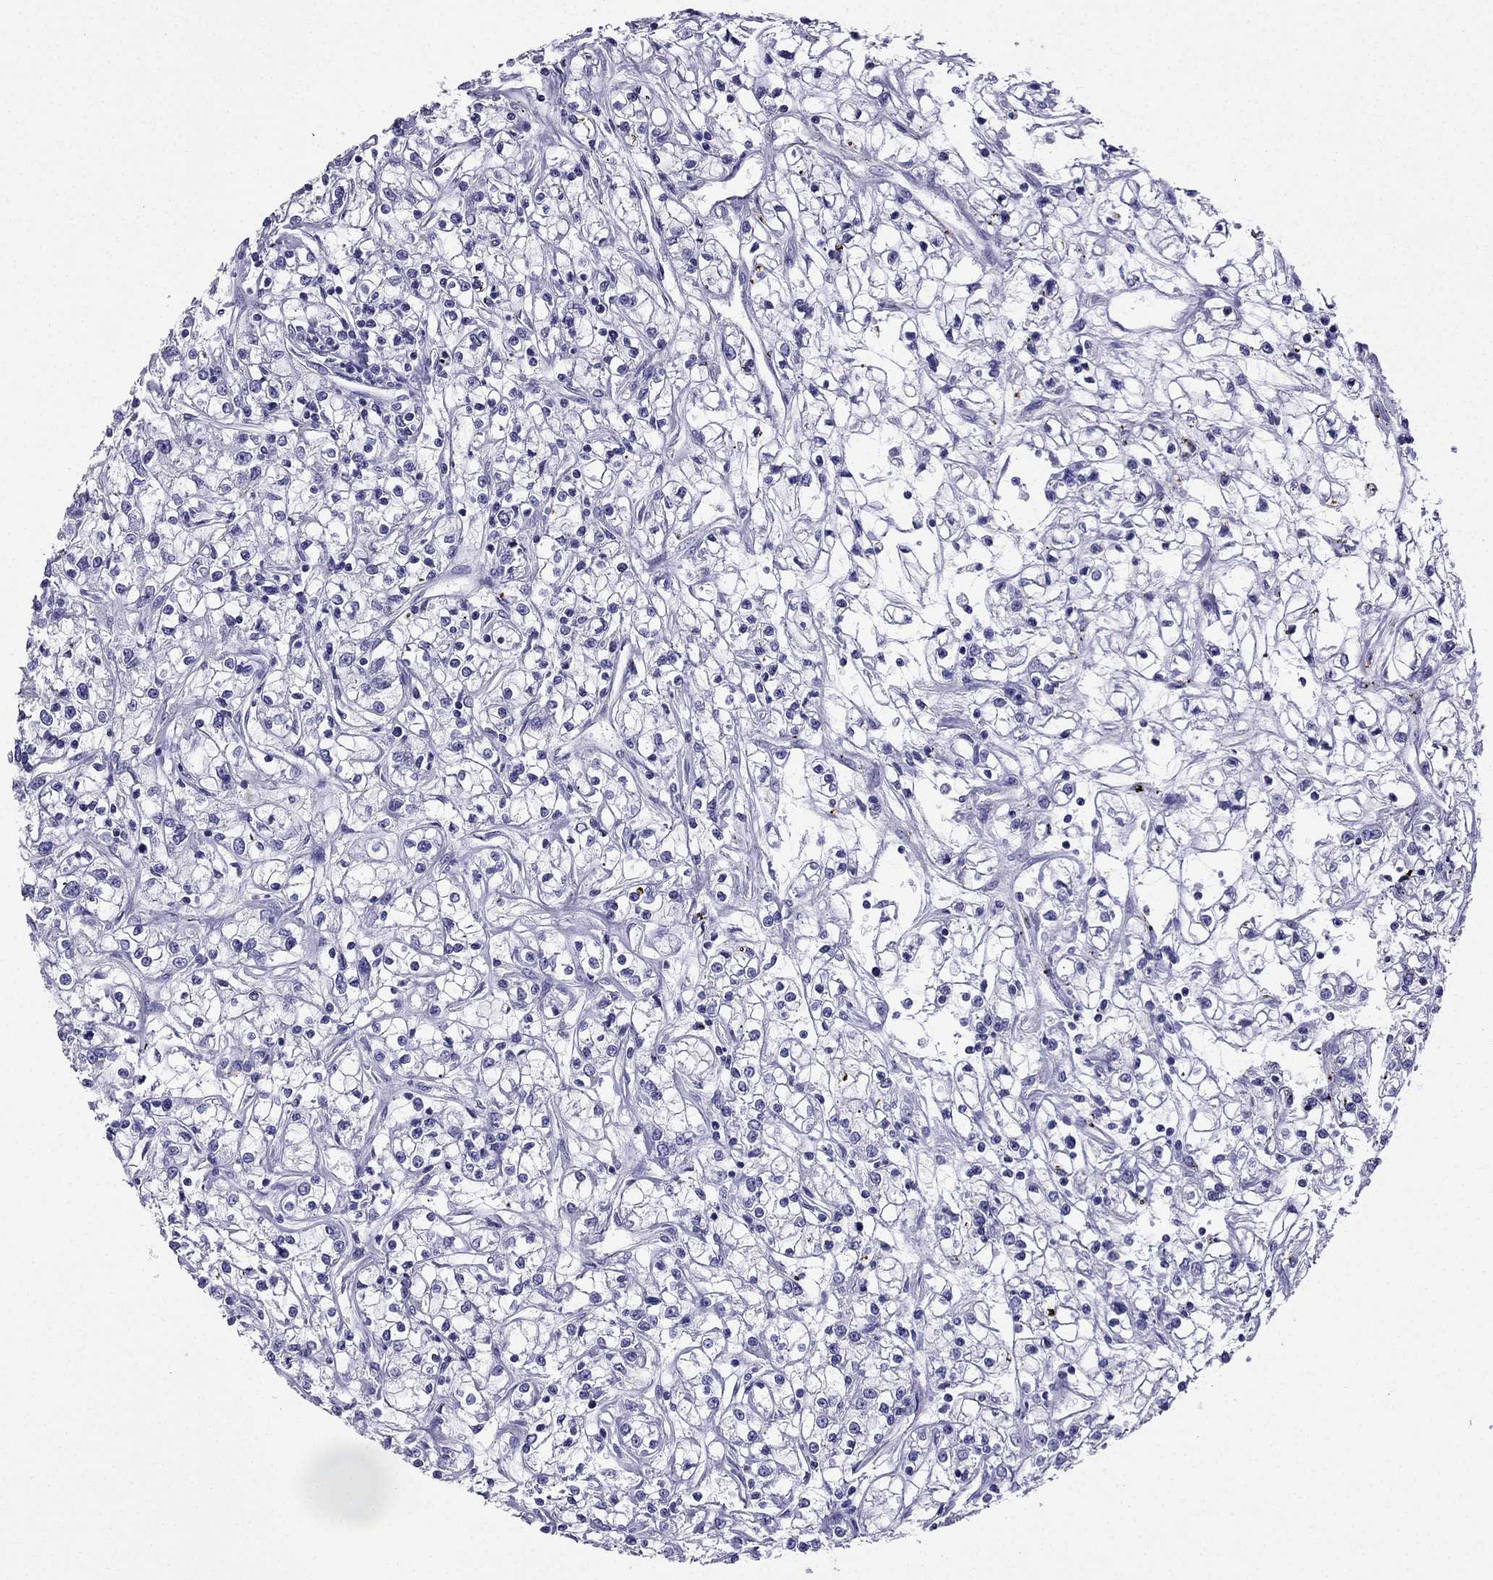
{"staining": {"intensity": "negative", "quantity": "none", "location": "none"}, "tissue": "renal cancer", "cell_type": "Tumor cells", "image_type": "cancer", "snomed": [{"axis": "morphology", "description": "Adenocarcinoma, NOS"}, {"axis": "topography", "description": "Kidney"}], "caption": "IHC histopathology image of renal adenocarcinoma stained for a protein (brown), which demonstrates no staining in tumor cells.", "gene": "KCNJ10", "patient": {"sex": "female", "age": 59}}